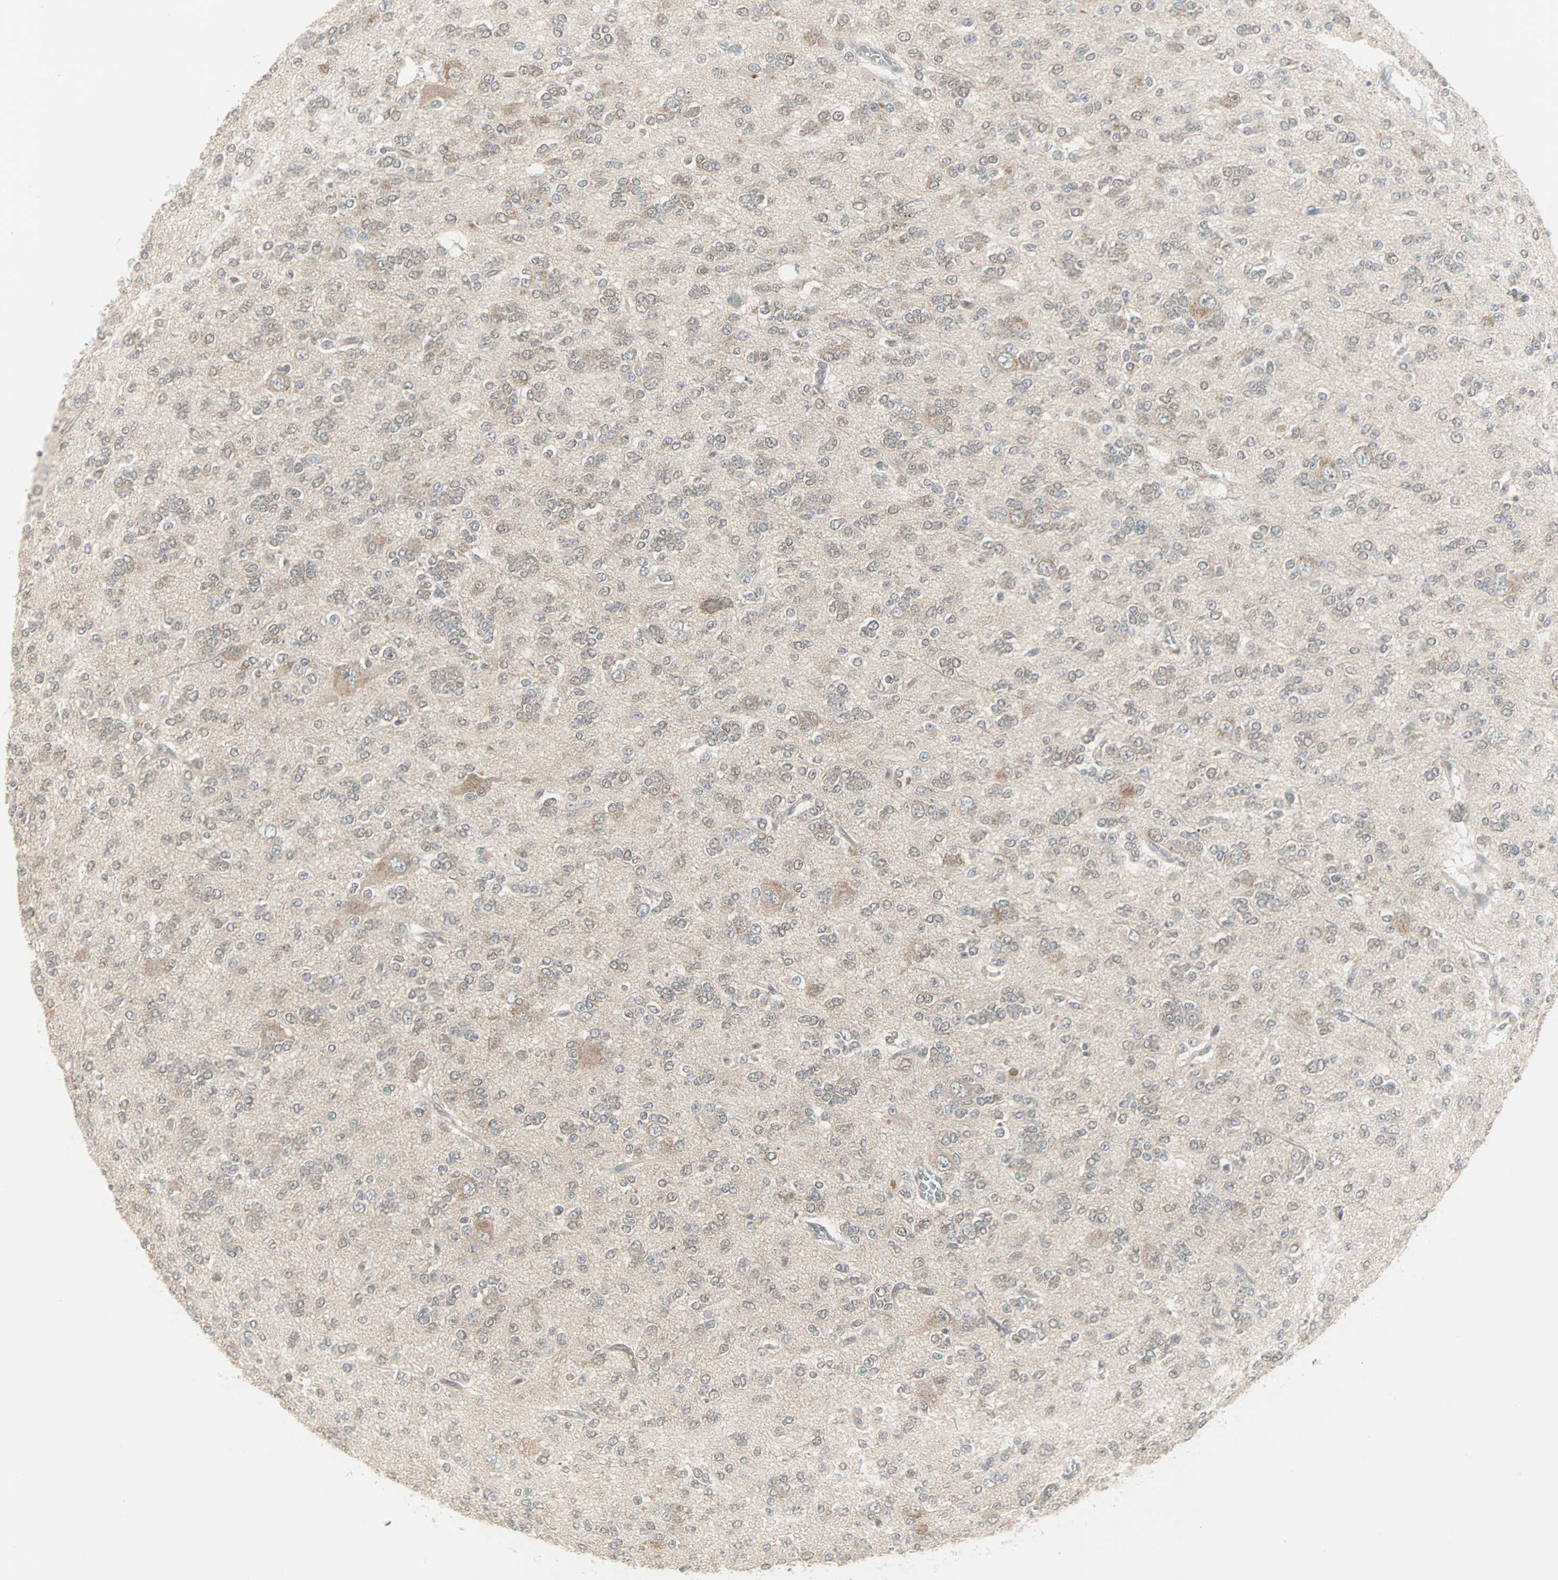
{"staining": {"intensity": "weak", "quantity": "25%-75%", "location": "cytoplasmic/membranous"}, "tissue": "glioma", "cell_type": "Tumor cells", "image_type": "cancer", "snomed": [{"axis": "morphology", "description": "Glioma, malignant, Low grade"}, {"axis": "topography", "description": "Brain"}], "caption": "Immunohistochemistry photomicrograph of glioma stained for a protein (brown), which shows low levels of weak cytoplasmic/membranous positivity in approximately 25%-75% of tumor cells.", "gene": "PTPA", "patient": {"sex": "male", "age": 38}}